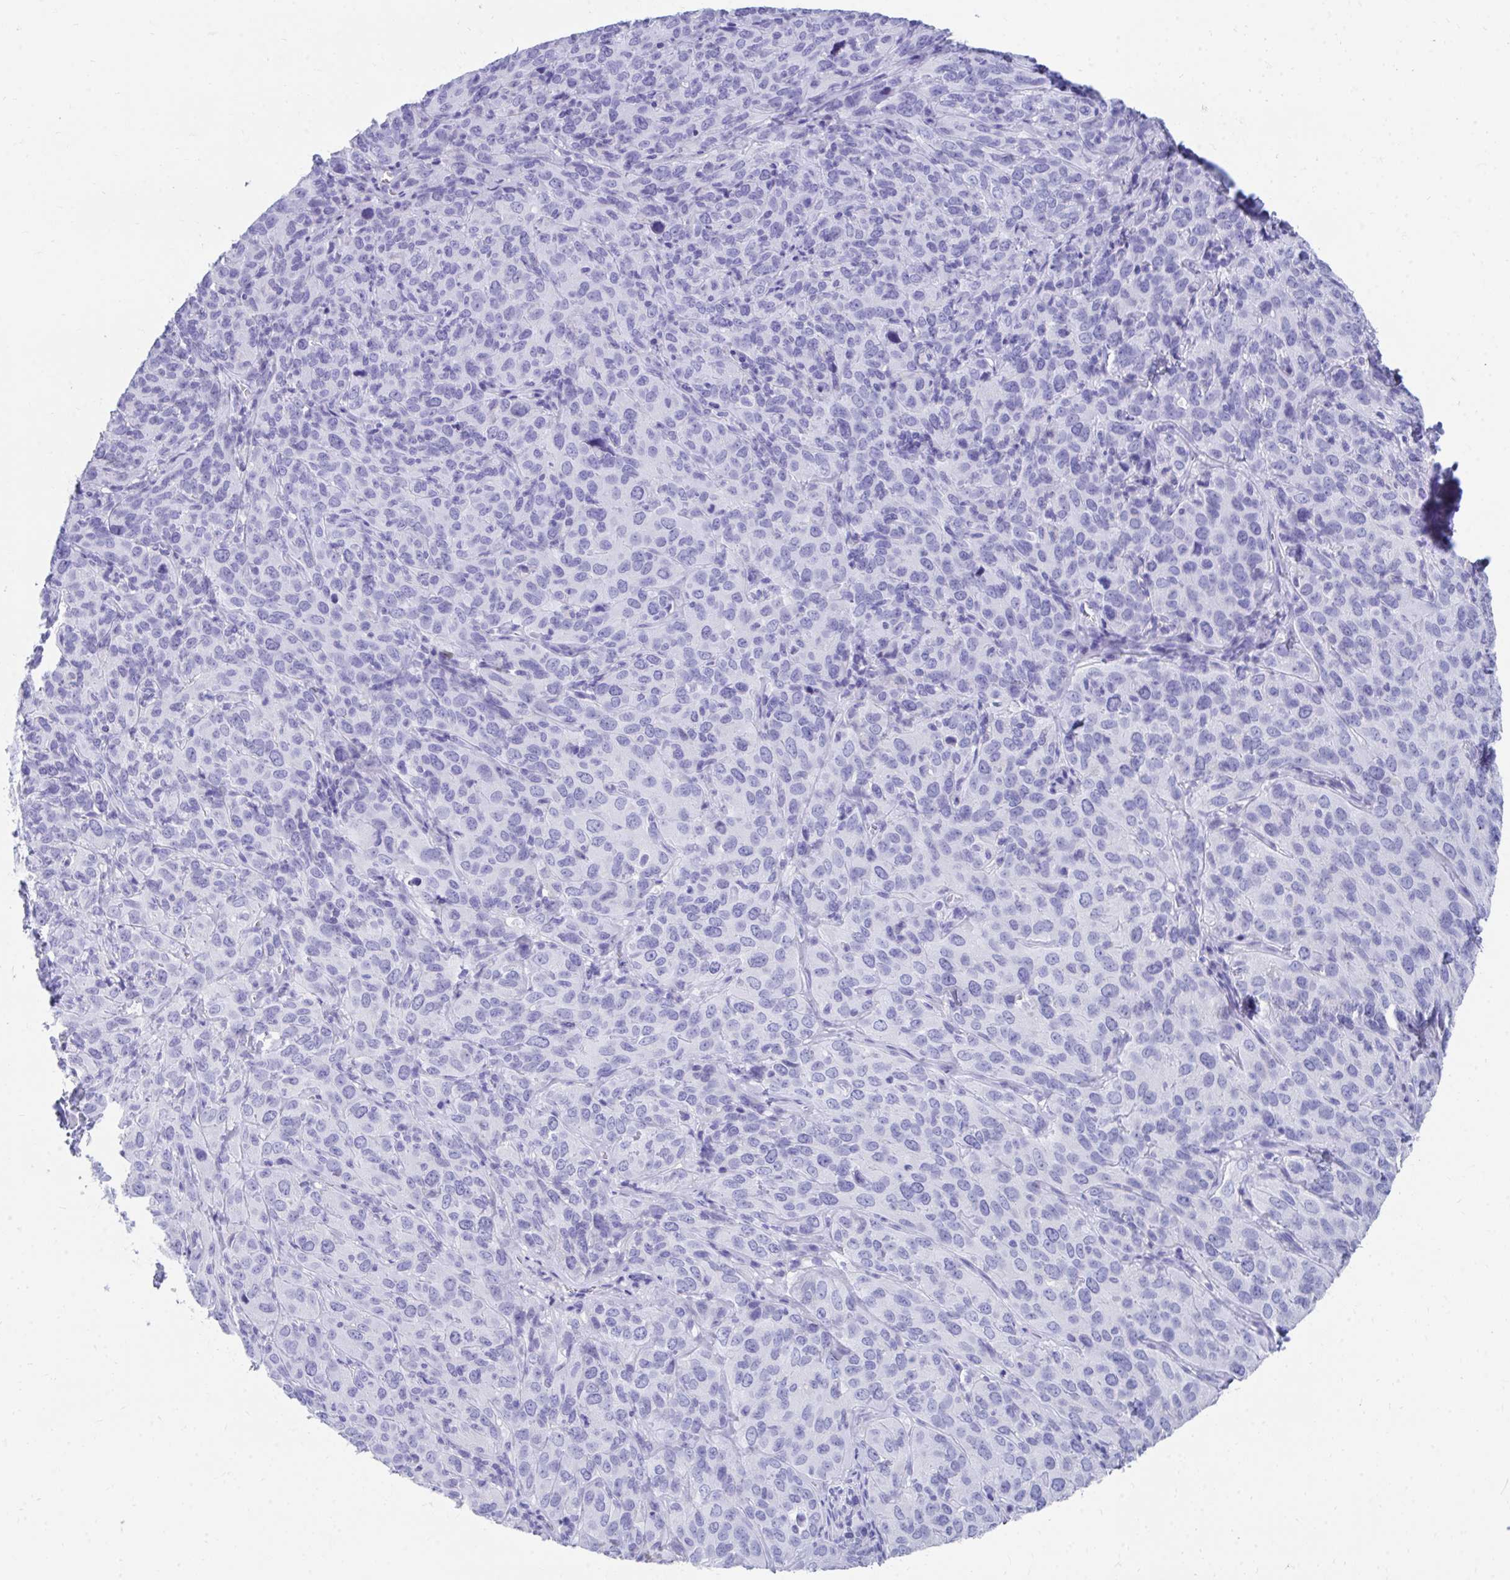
{"staining": {"intensity": "negative", "quantity": "none", "location": "none"}, "tissue": "cervical cancer", "cell_type": "Tumor cells", "image_type": "cancer", "snomed": [{"axis": "morphology", "description": "Squamous cell carcinoma, NOS"}, {"axis": "topography", "description": "Cervix"}], "caption": "Immunohistochemistry (IHC) histopathology image of human squamous cell carcinoma (cervical) stained for a protein (brown), which demonstrates no staining in tumor cells.", "gene": "HGD", "patient": {"sex": "female", "age": 51}}